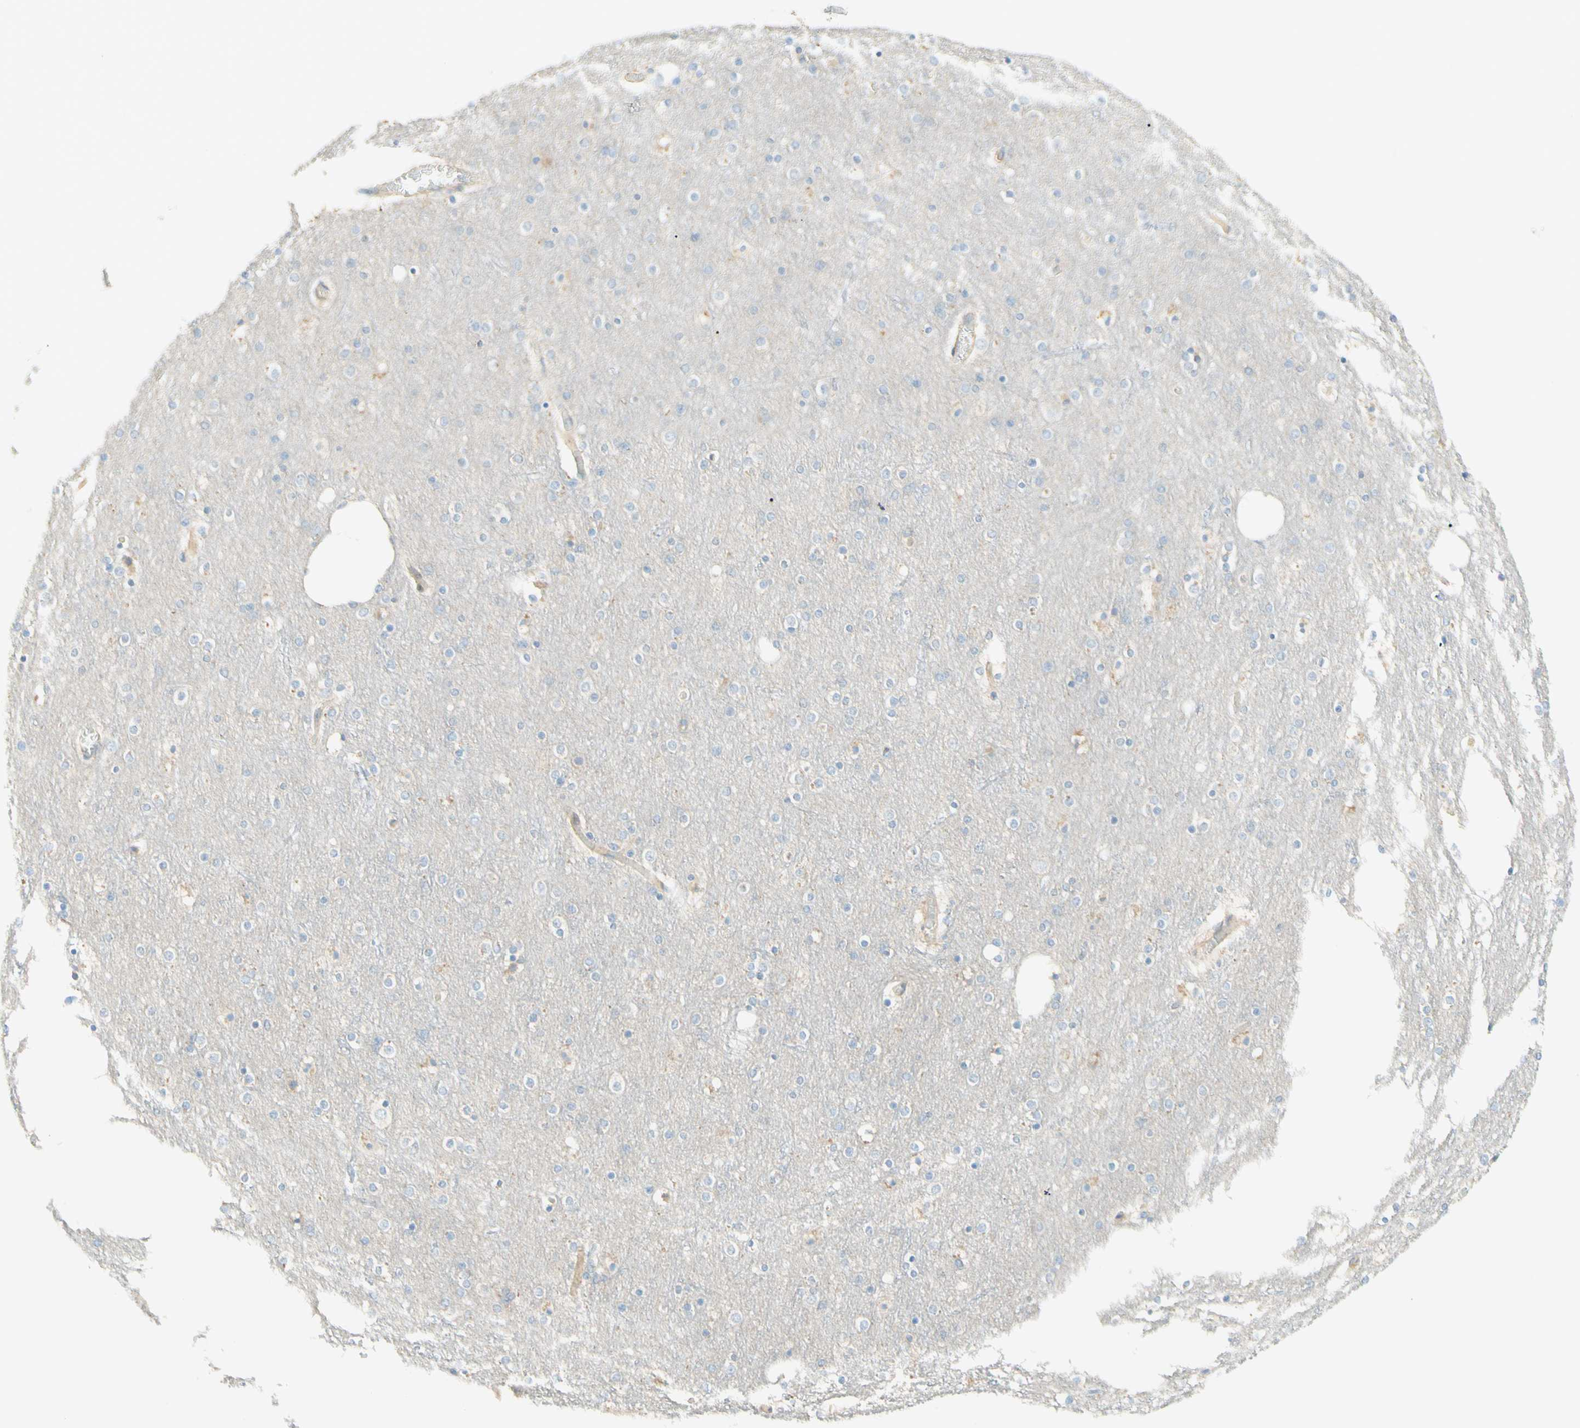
{"staining": {"intensity": "weak", "quantity": "<25%", "location": "cytoplasmic/membranous"}, "tissue": "cerebral cortex", "cell_type": "Endothelial cells", "image_type": "normal", "snomed": [{"axis": "morphology", "description": "Normal tissue, NOS"}, {"axis": "topography", "description": "Cerebral cortex"}], "caption": "Immunohistochemistry photomicrograph of normal cerebral cortex stained for a protein (brown), which shows no positivity in endothelial cells.", "gene": "PROM1", "patient": {"sex": "female", "age": 54}}